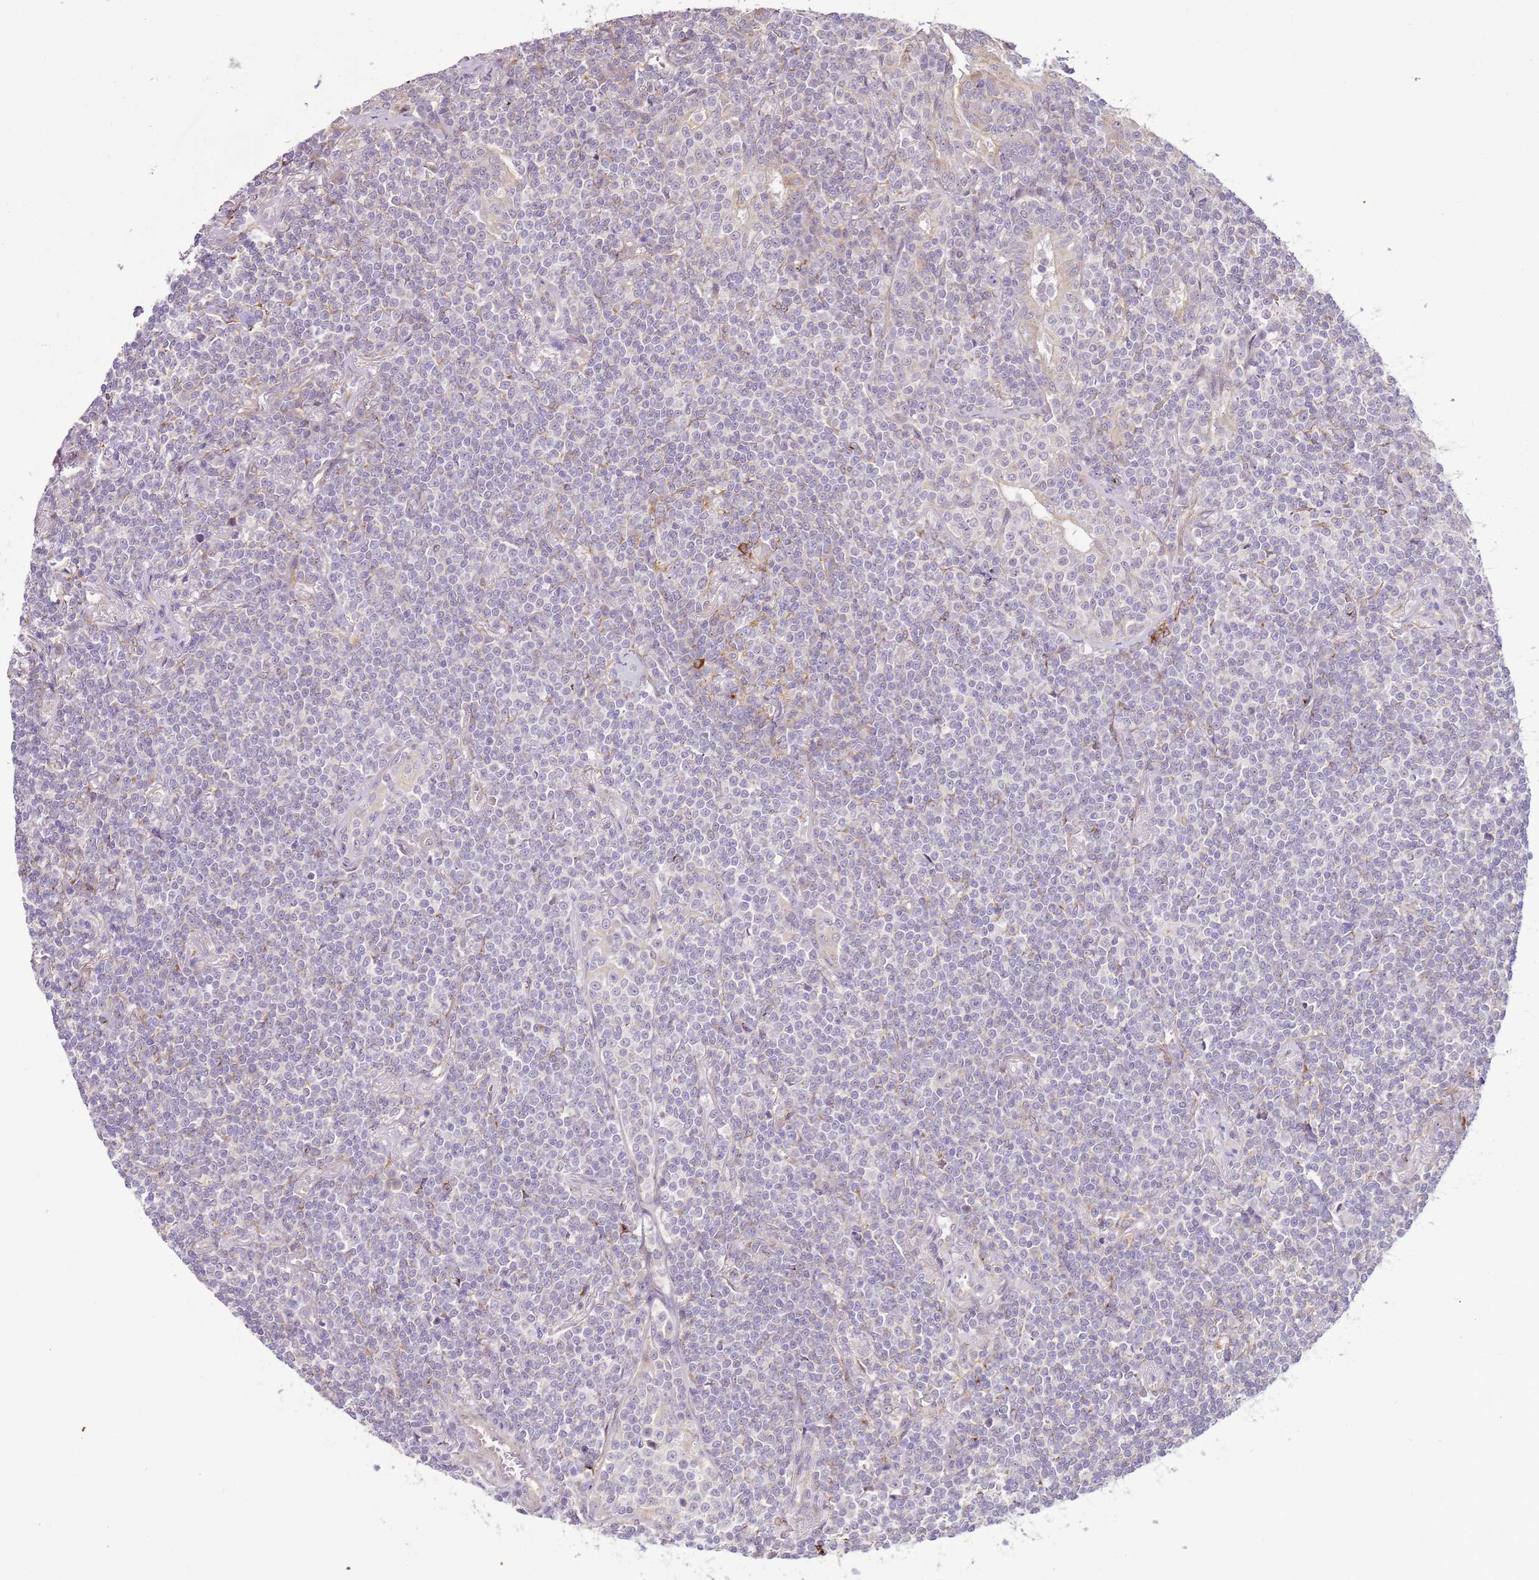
{"staining": {"intensity": "negative", "quantity": "none", "location": "none"}, "tissue": "lymphoma", "cell_type": "Tumor cells", "image_type": "cancer", "snomed": [{"axis": "morphology", "description": "Malignant lymphoma, non-Hodgkin's type, Low grade"}, {"axis": "topography", "description": "Lung"}], "caption": "A high-resolution micrograph shows IHC staining of lymphoma, which demonstrates no significant positivity in tumor cells.", "gene": "SCARA3", "patient": {"sex": "female", "age": 71}}